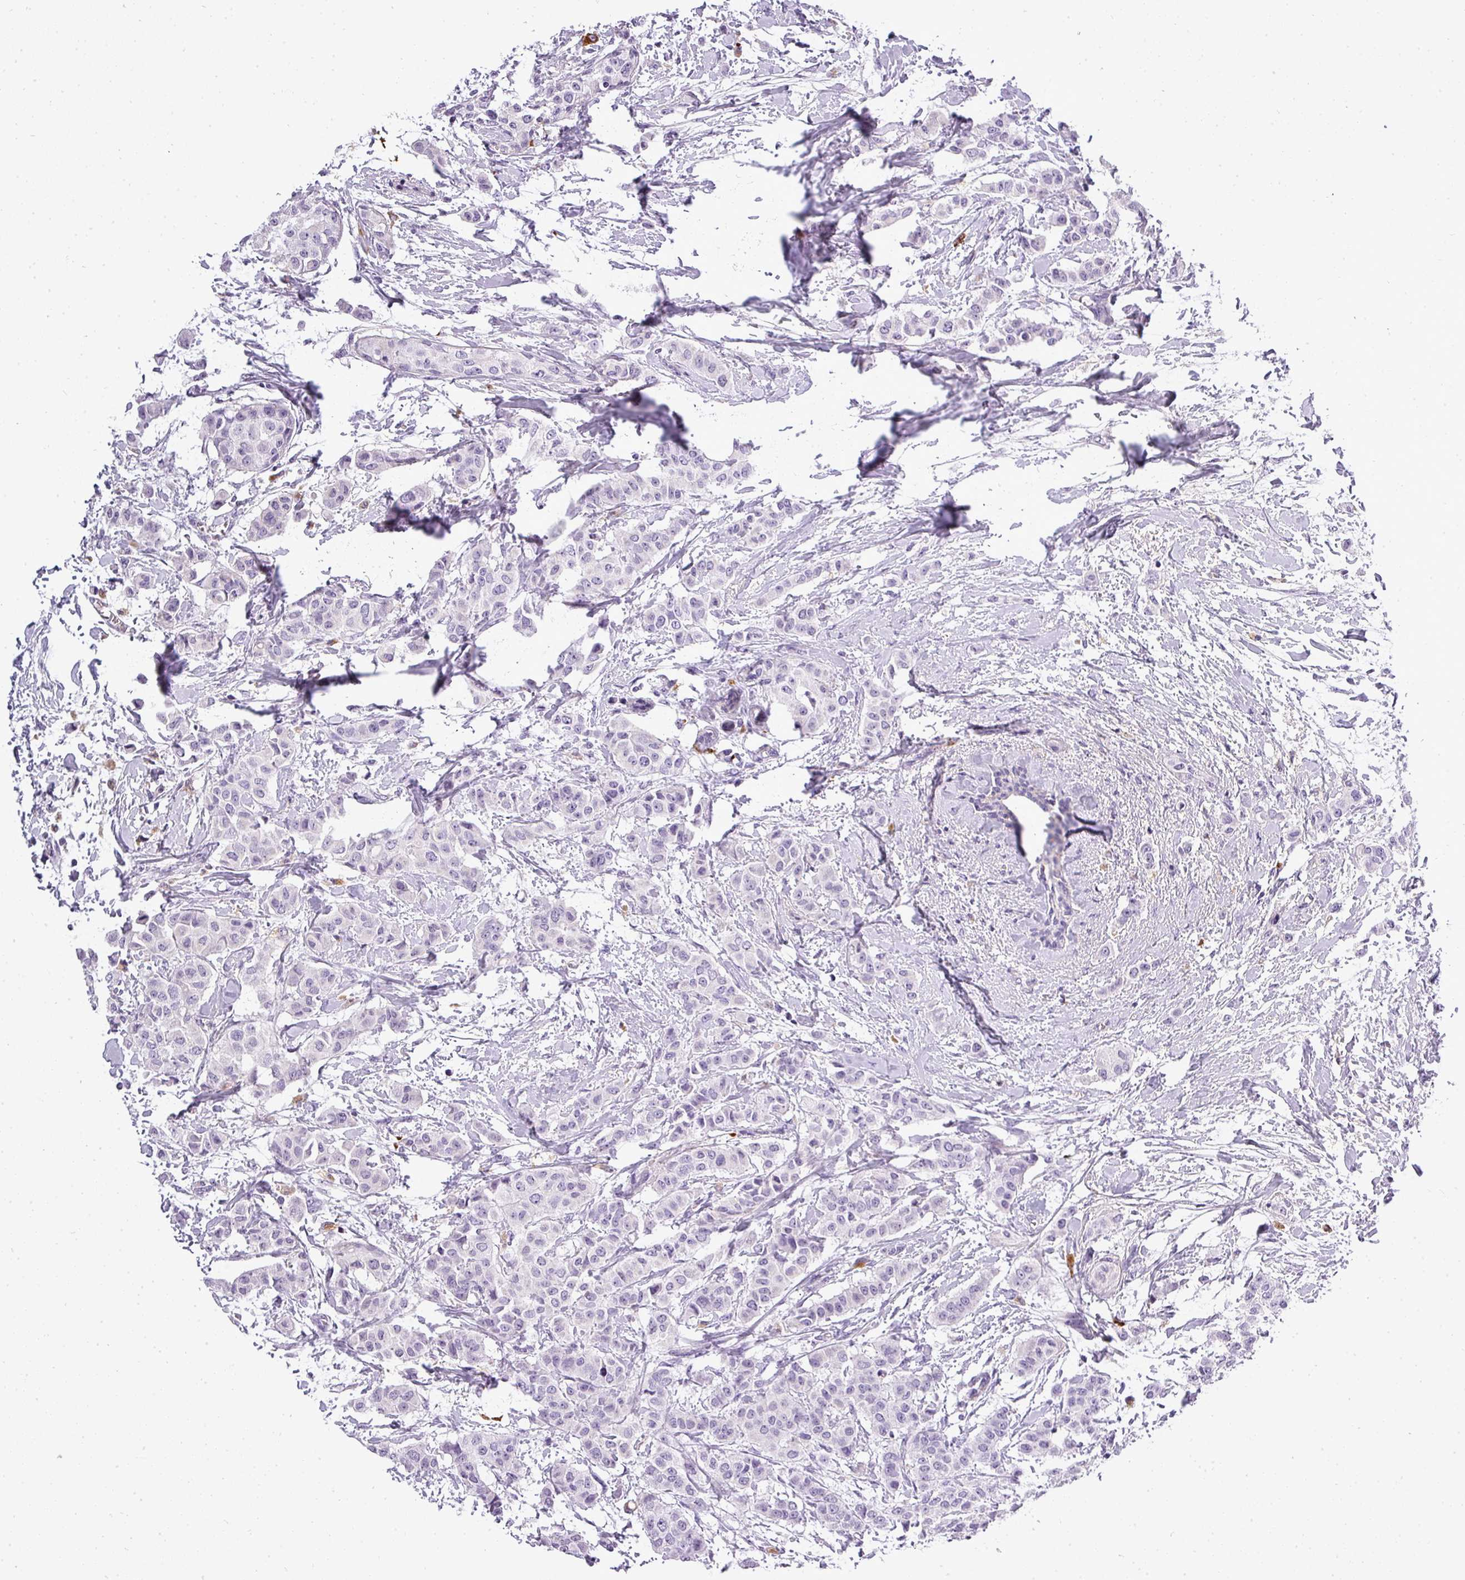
{"staining": {"intensity": "negative", "quantity": "none", "location": "none"}, "tissue": "breast cancer", "cell_type": "Tumor cells", "image_type": "cancer", "snomed": [{"axis": "morphology", "description": "Duct carcinoma"}, {"axis": "topography", "description": "Breast"}], "caption": "Human breast cancer stained for a protein using IHC exhibits no positivity in tumor cells.", "gene": "ATP6V1D", "patient": {"sex": "female", "age": 40}}